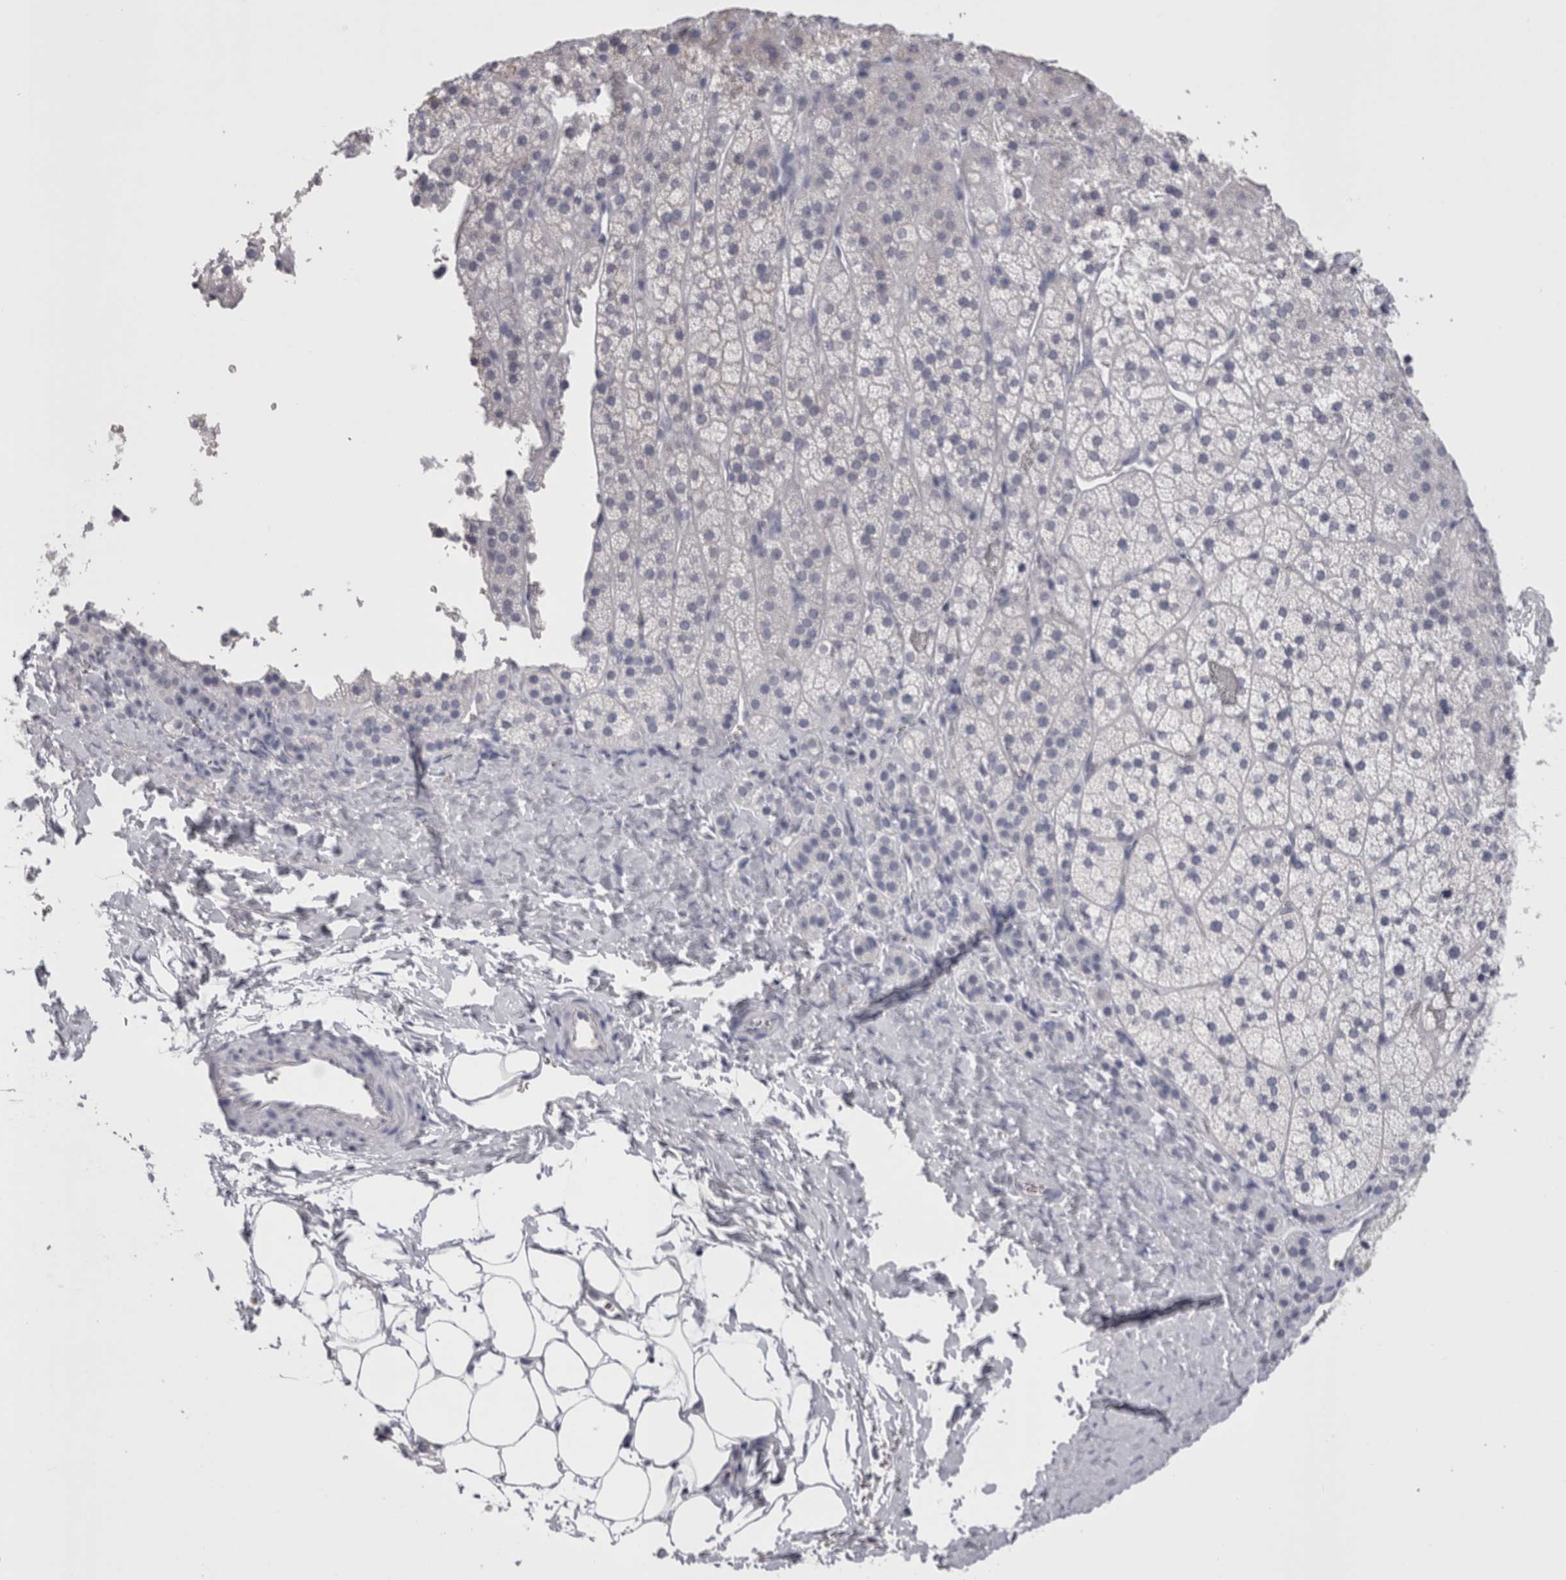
{"staining": {"intensity": "negative", "quantity": "none", "location": "none"}, "tissue": "adrenal gland", "cell_type": "Glandular cells", "image_type": "normal", "snomed": [{"axis": "morphology", "description": "Normal tissue, NOS"}, {"axis": "topography", "description": "Adrenal gland"}], "caption": "The immunohistochemistry image has no significant positivity in glandular cells of adrenal gland.", "gene": "CDHR5", "patient": {"sex": "female", "age": 44}}